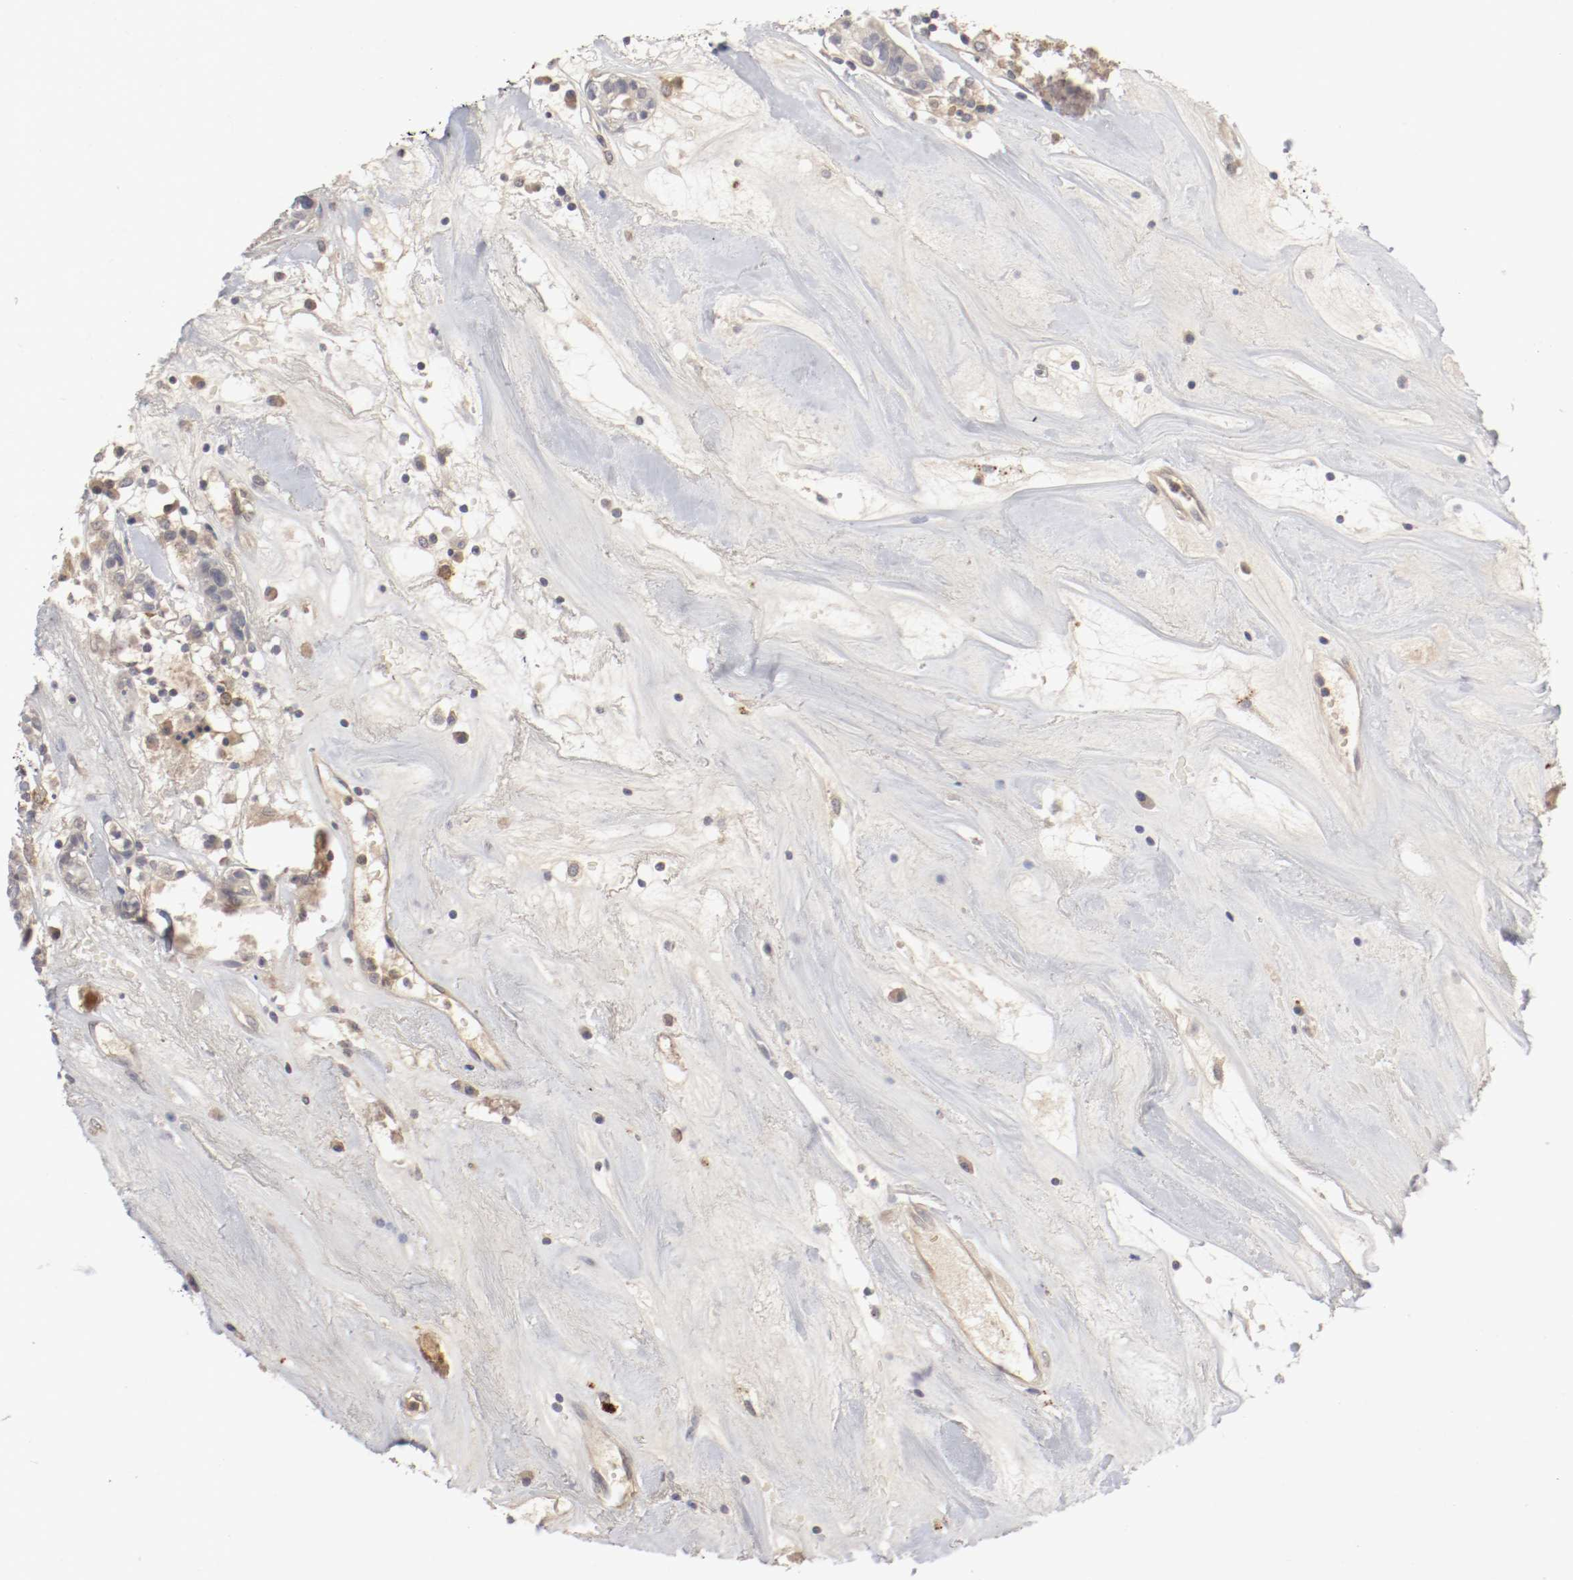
{"staining": {"intensity": "weak", "quantity": "25%-75%", "location": "cytoplasmic/membranous"}, "tissue": "head and neck cancer", "cell_type": "Tumor cells", "image_type": "cancer", "snomed": [{"axis": "morphology", "description": "Adenocarcinoma, NOS"}, {"axis": "topography", "description": "Salivary gland"}, {"axis": "topography", "description": "Head-Neck"}], "caption": "Immunohistochemistry histopathology image of human head and neck cancer stained for a protein (brown), which exhibits low levels of weak cytoplasmic/membranous expression in about 25%-75% of tumor cells.", "gene": "REN", "patient": {"sex": "female", "age": 65}}